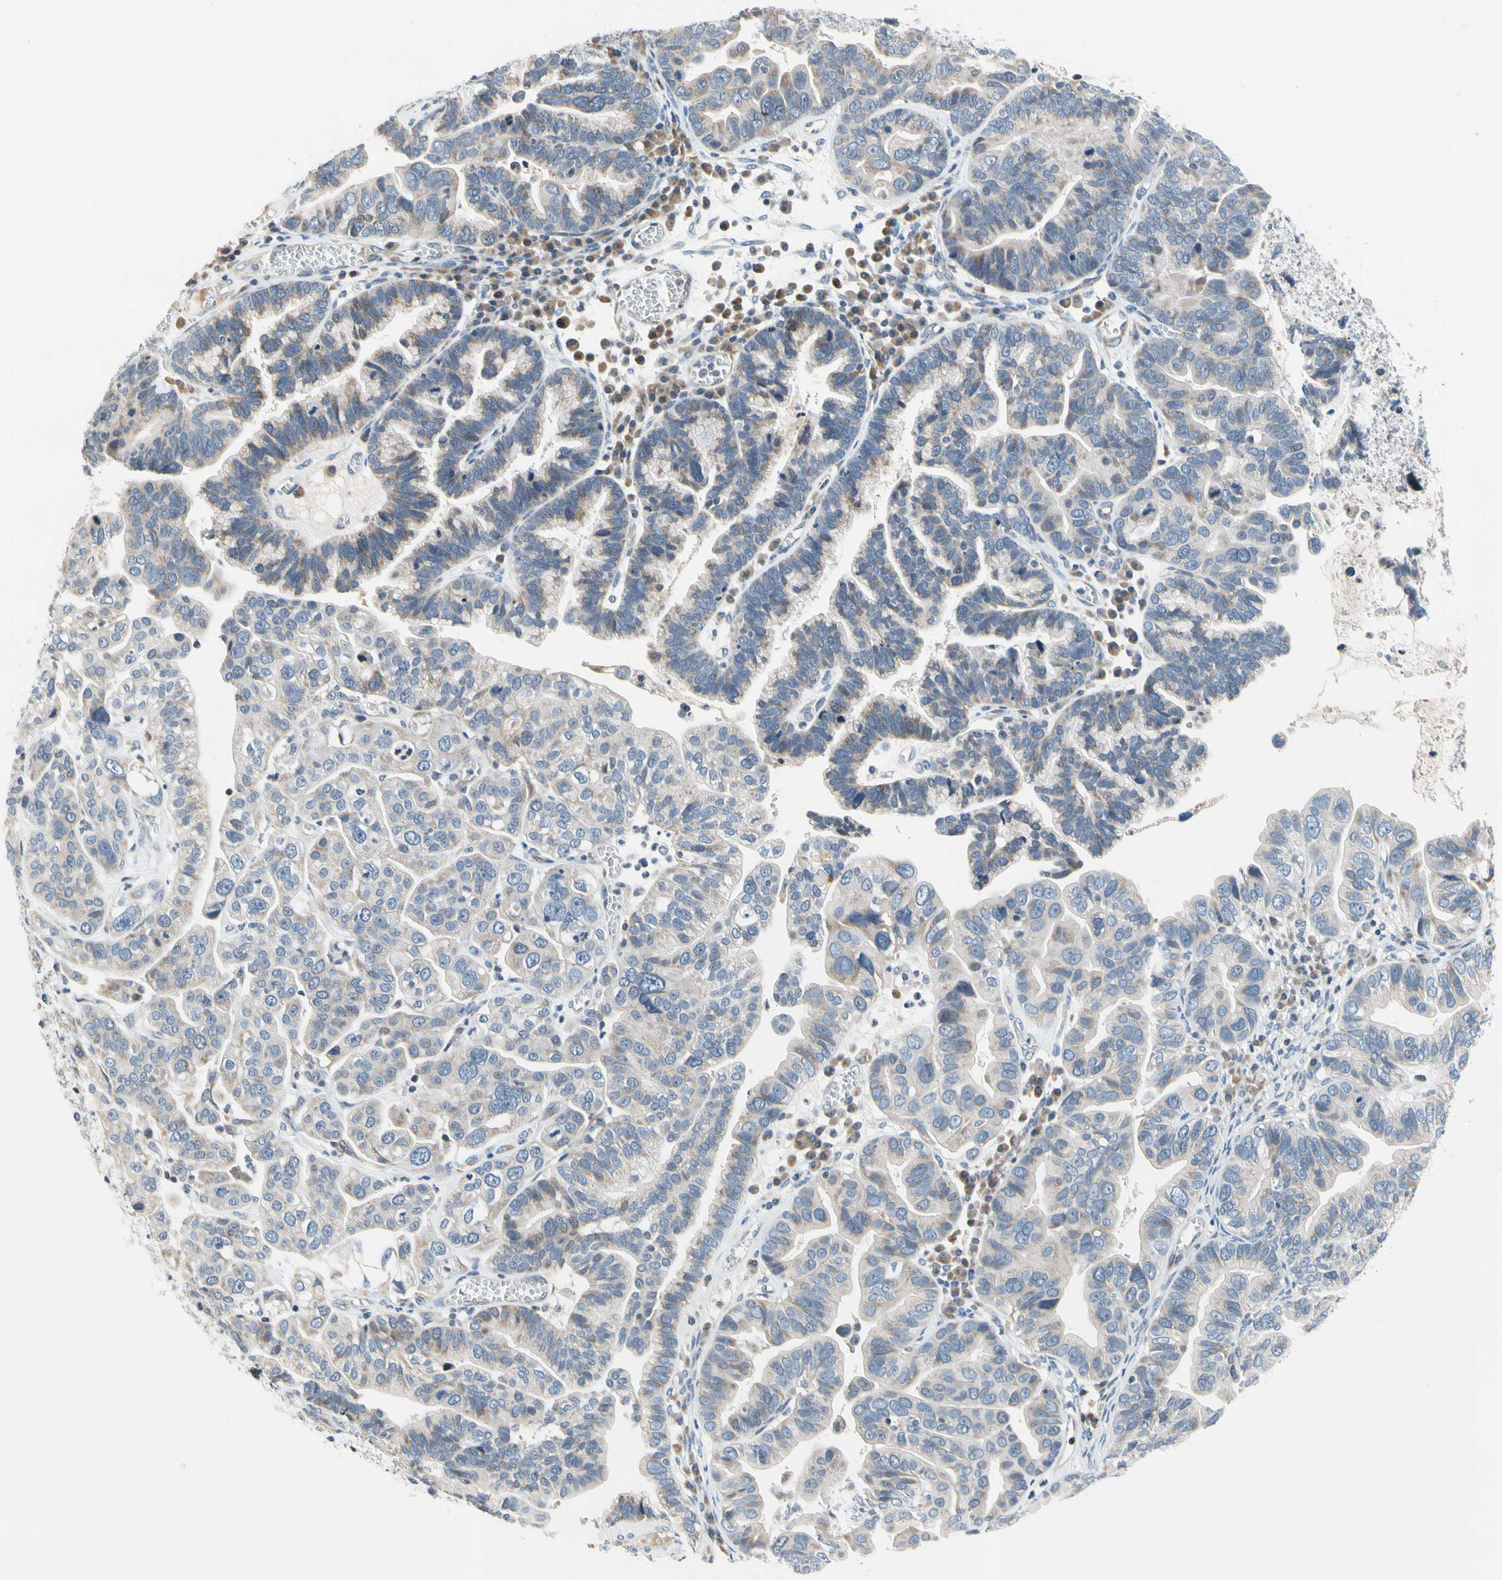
{"staining": {"intensity": "negative", "quantity": "none", "location": "none"}, "tissue": "ovarian cancer", "cell_type": "Tumor cells", "image_type": "cancer", "snomed": [{"axis": "morphology", "description": "Cystadenocarcinoma, serous, NOS"}, {"axis": "topography", "description": "Ovary"}], "caption": "Tumor cells are negative for protein expression in human ovarian serous cystadenocarcinoma. (Stains: DAB (3,3'-diaminobenzidine) IHC with hematoxylin counter stain, Microscopy: brightfield microscopy at high magnification).", "gene": "SOX30", "patient": {"sex": "female", "age": 56}}